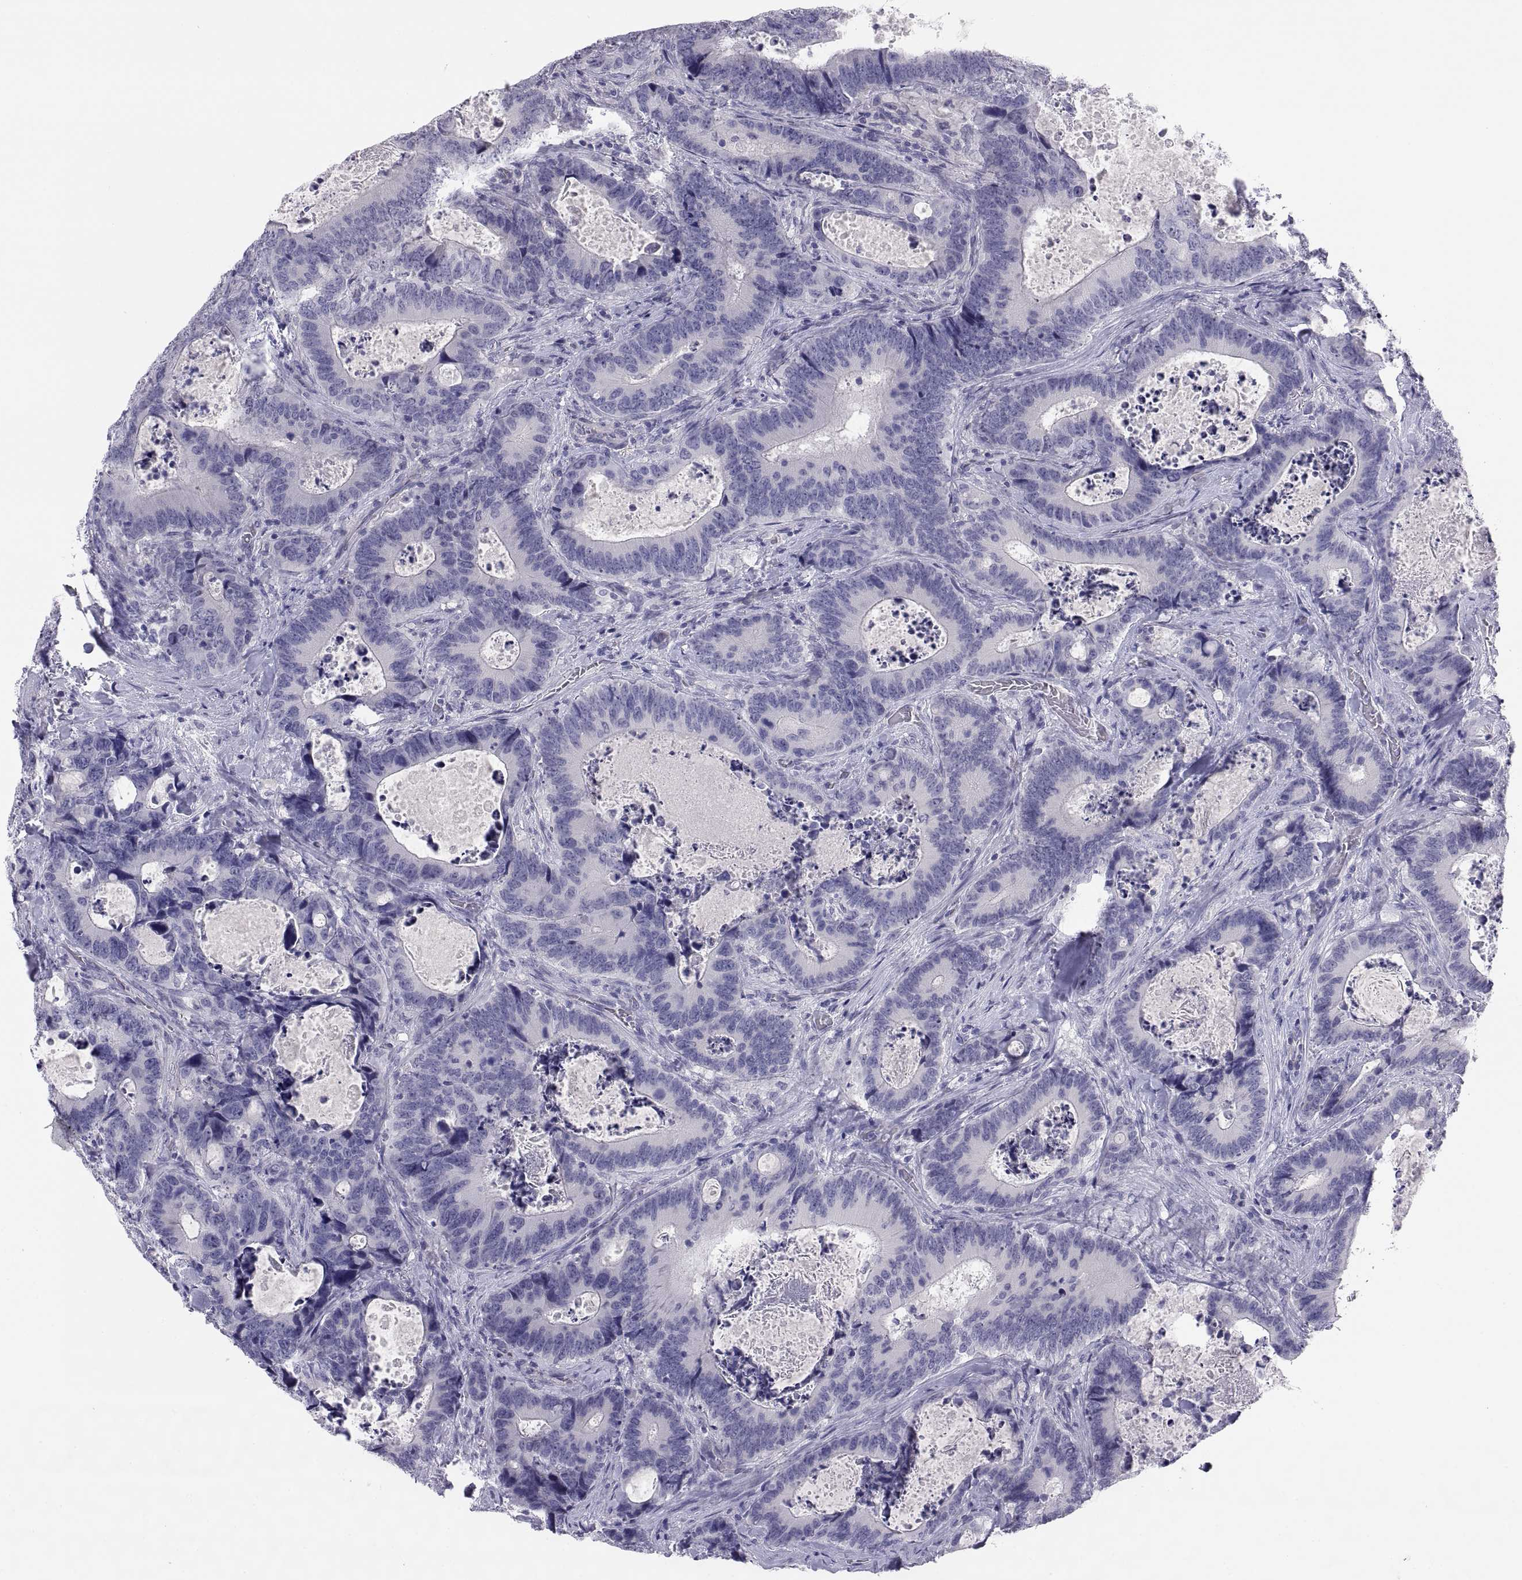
{"staining": {"intensity": "negative", "quantity": "none", "location": "none"}, "tissue": "colorectal cancer", "cell_type": "Tumor cells", "image_type": "cancer", "snomed": [{"axis": "morphology", "description": "Adenocarcinoma, NOS"}, {"axis": "topography", "description": "Colon"}], "caption": "This histopathology image is of colorectal adenocarcinoma stained with IHC to label a protein in brown with the nuclei are counter-stained blue. There is no expression in tumor cells.", "gene": "STRC", "patient": {"sex": "female", "age": 82}}